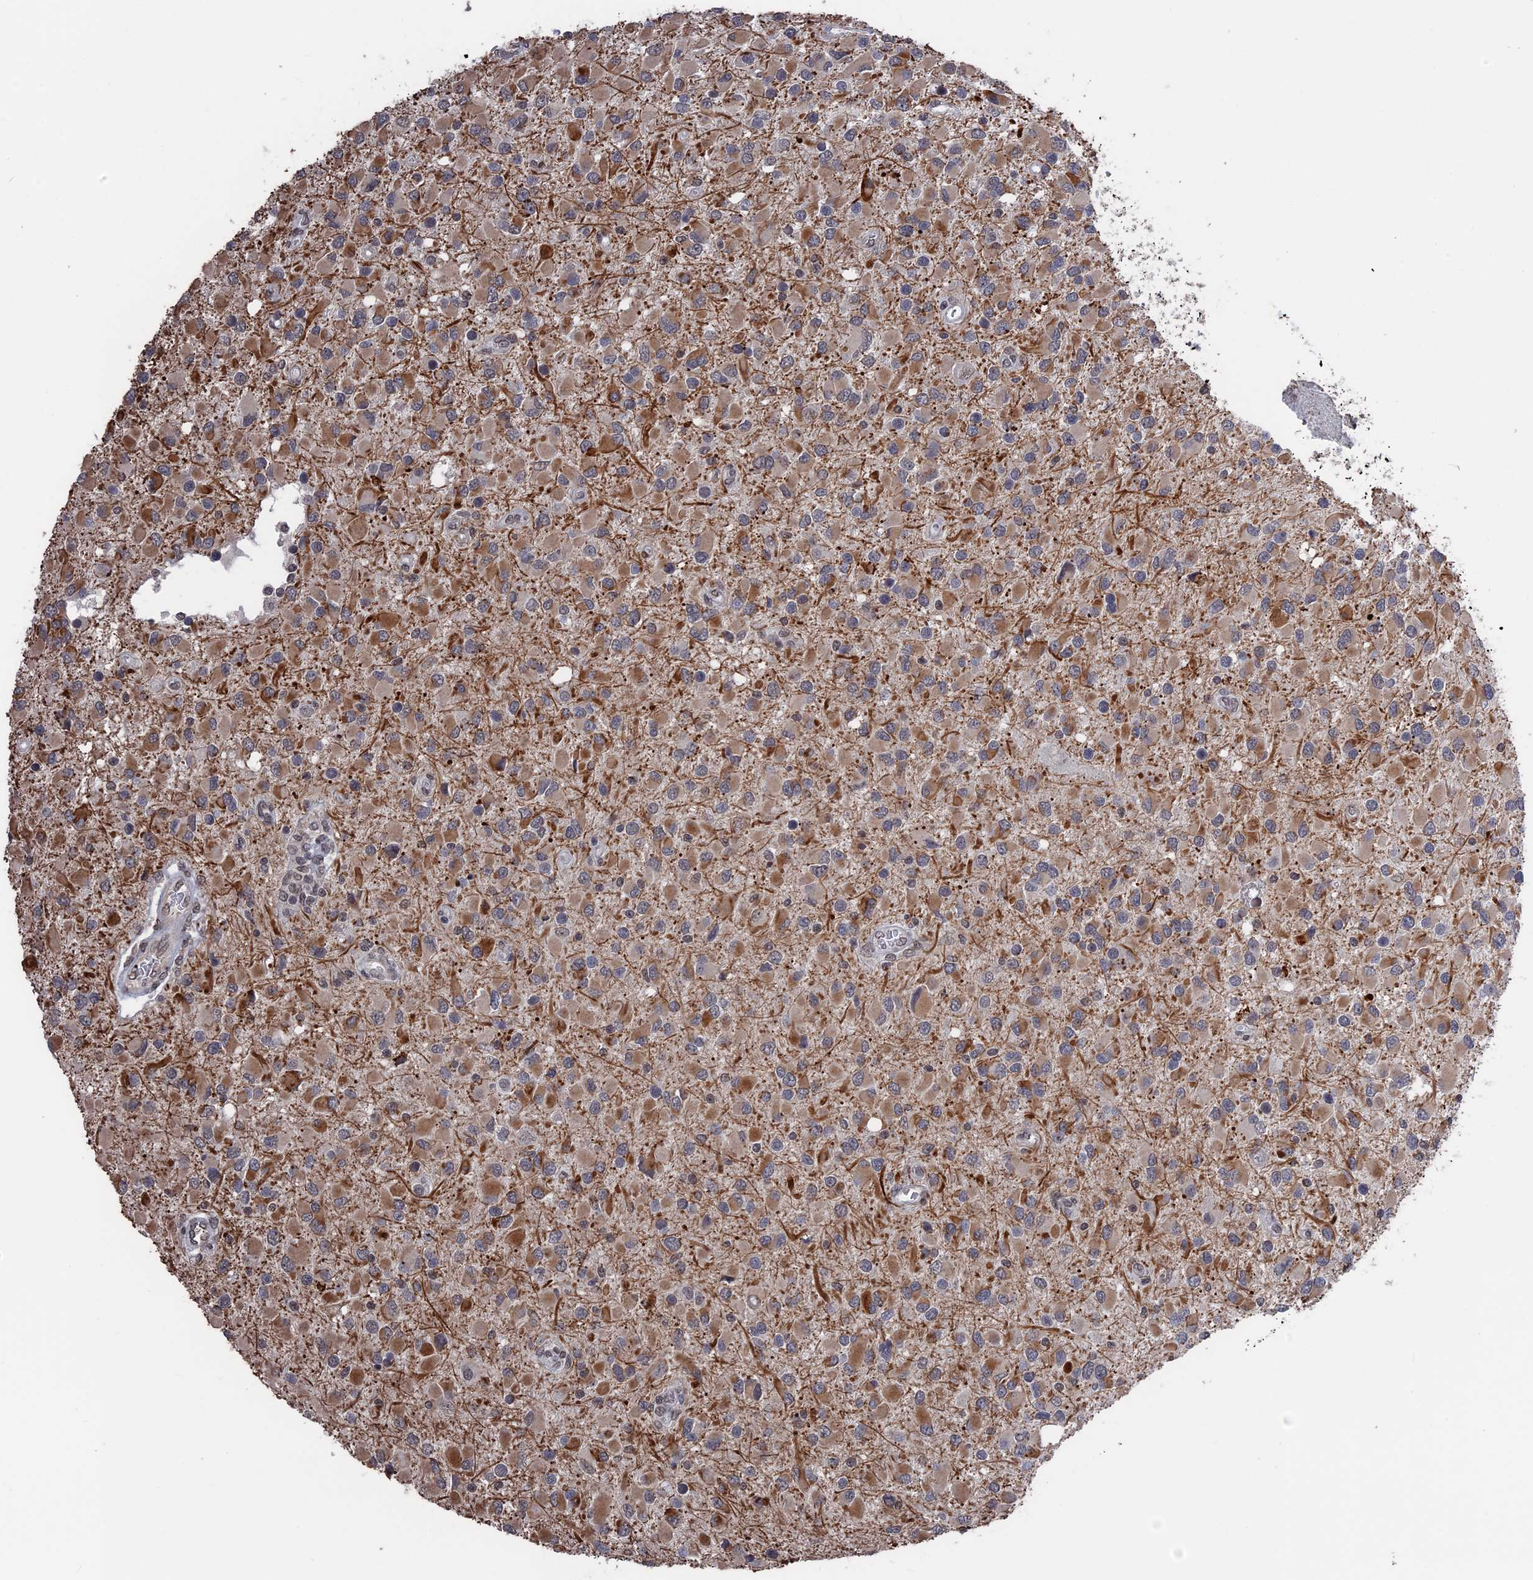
{"staining": {"intensity": "moderate", "quantity": "<25%", "location": "cytoplasmic/membranous"}, "tissue": "glioma", "cell_type": "Tumor cells", "image_type": "cancer", "snomed": [{"axis": "morphology", "description": "Glioma, malignant, High grade"}, {"axis": "topography", "description": "Brain"}], "caption": "Human glioma stained with a brown dye exhibits moderate cytoplasmic/membranous positive expression in approximately <25% of tumor cells.", "gene": "NR2C2AP", "patient": {"sex": "male", "age": 53}}